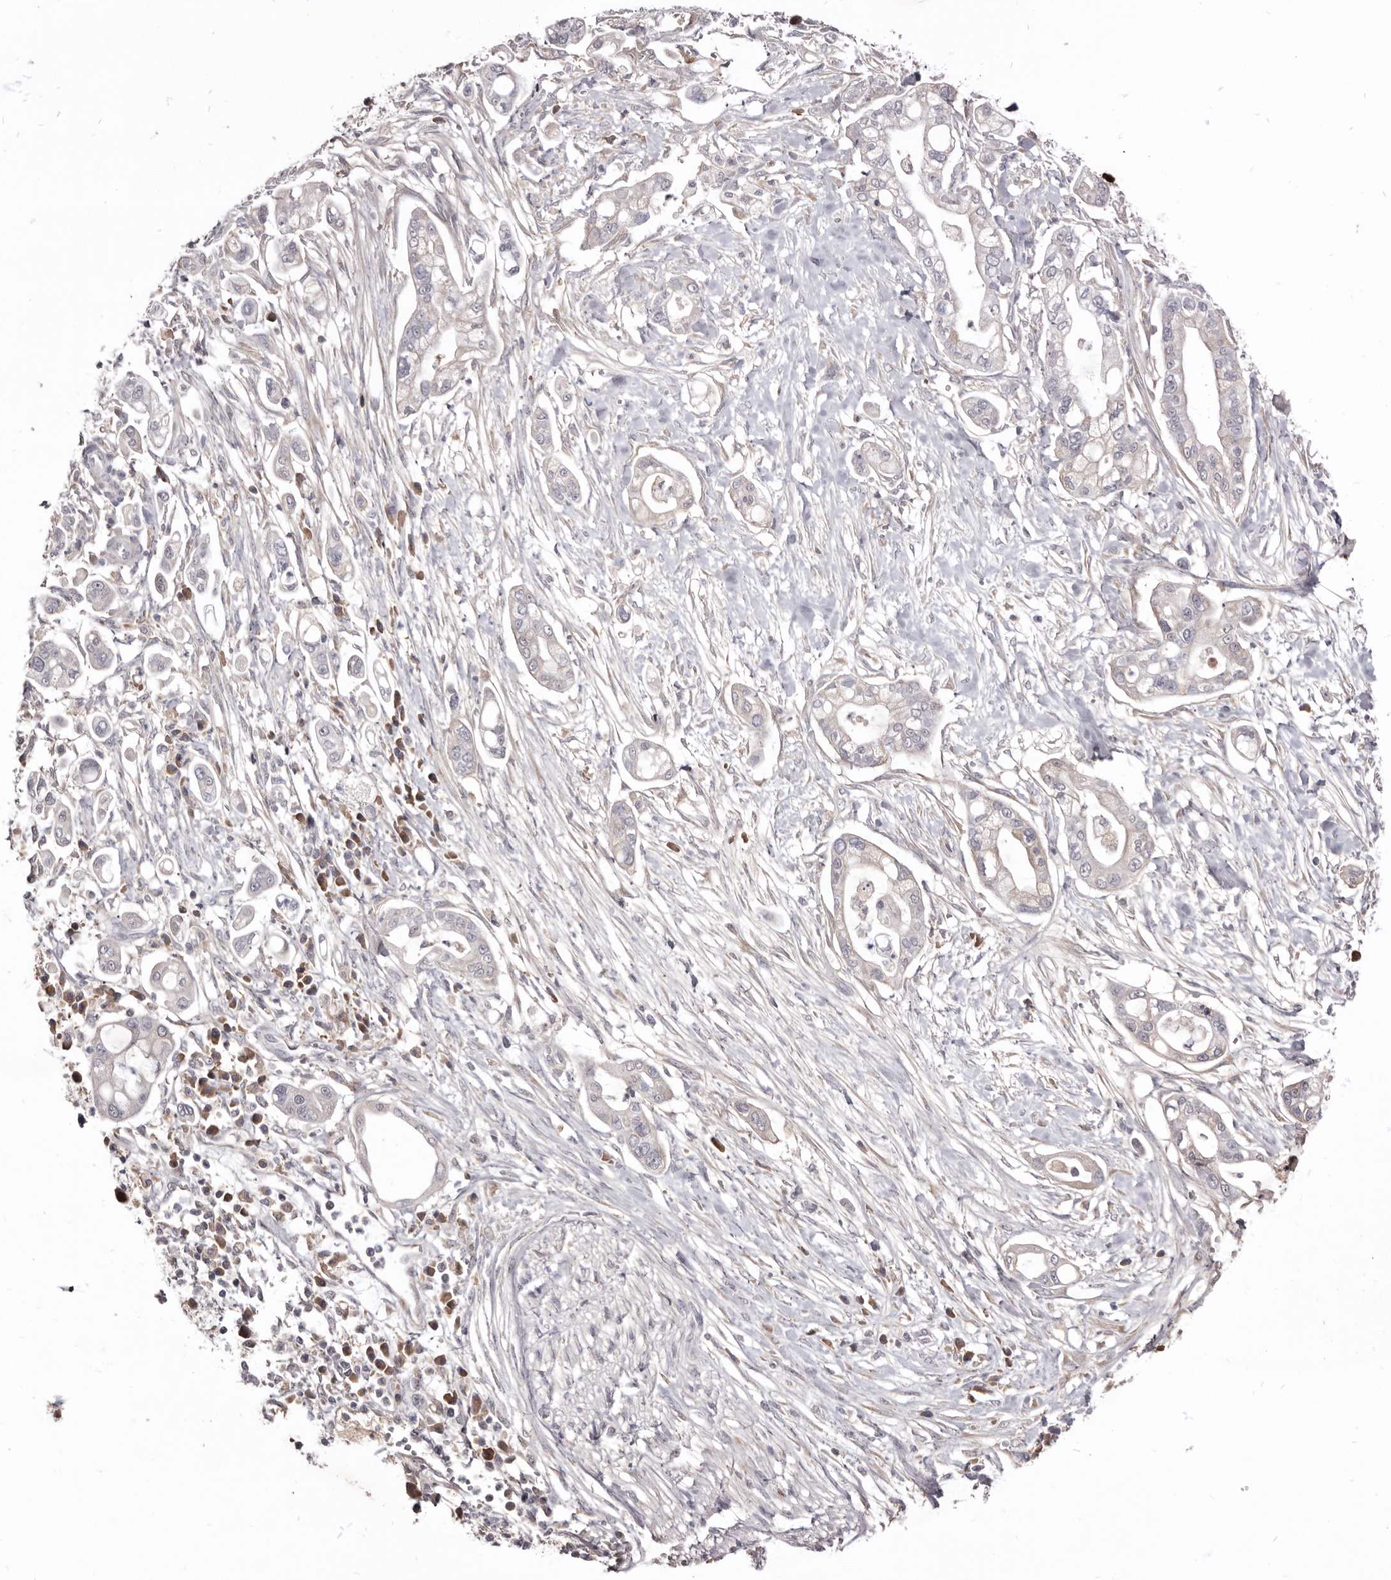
{"staining": {"intensity": "negative", "quantity": "none", "location": "none"}, "tissue": "pancreatic cancer", "cell_type": "Tumor cells", "image_type": "cancer", "snomed": [{"axis": "morphology", "description": "Adenocarcinoma, NOS"}, {"axis": "topography", "description": "Pancreas"}], "caption": "Tumor cells show no significant staining in adenocarcinoma (pancreatic).", "gene": "NENF", "patient": {"sex": "male", "age": 68}}